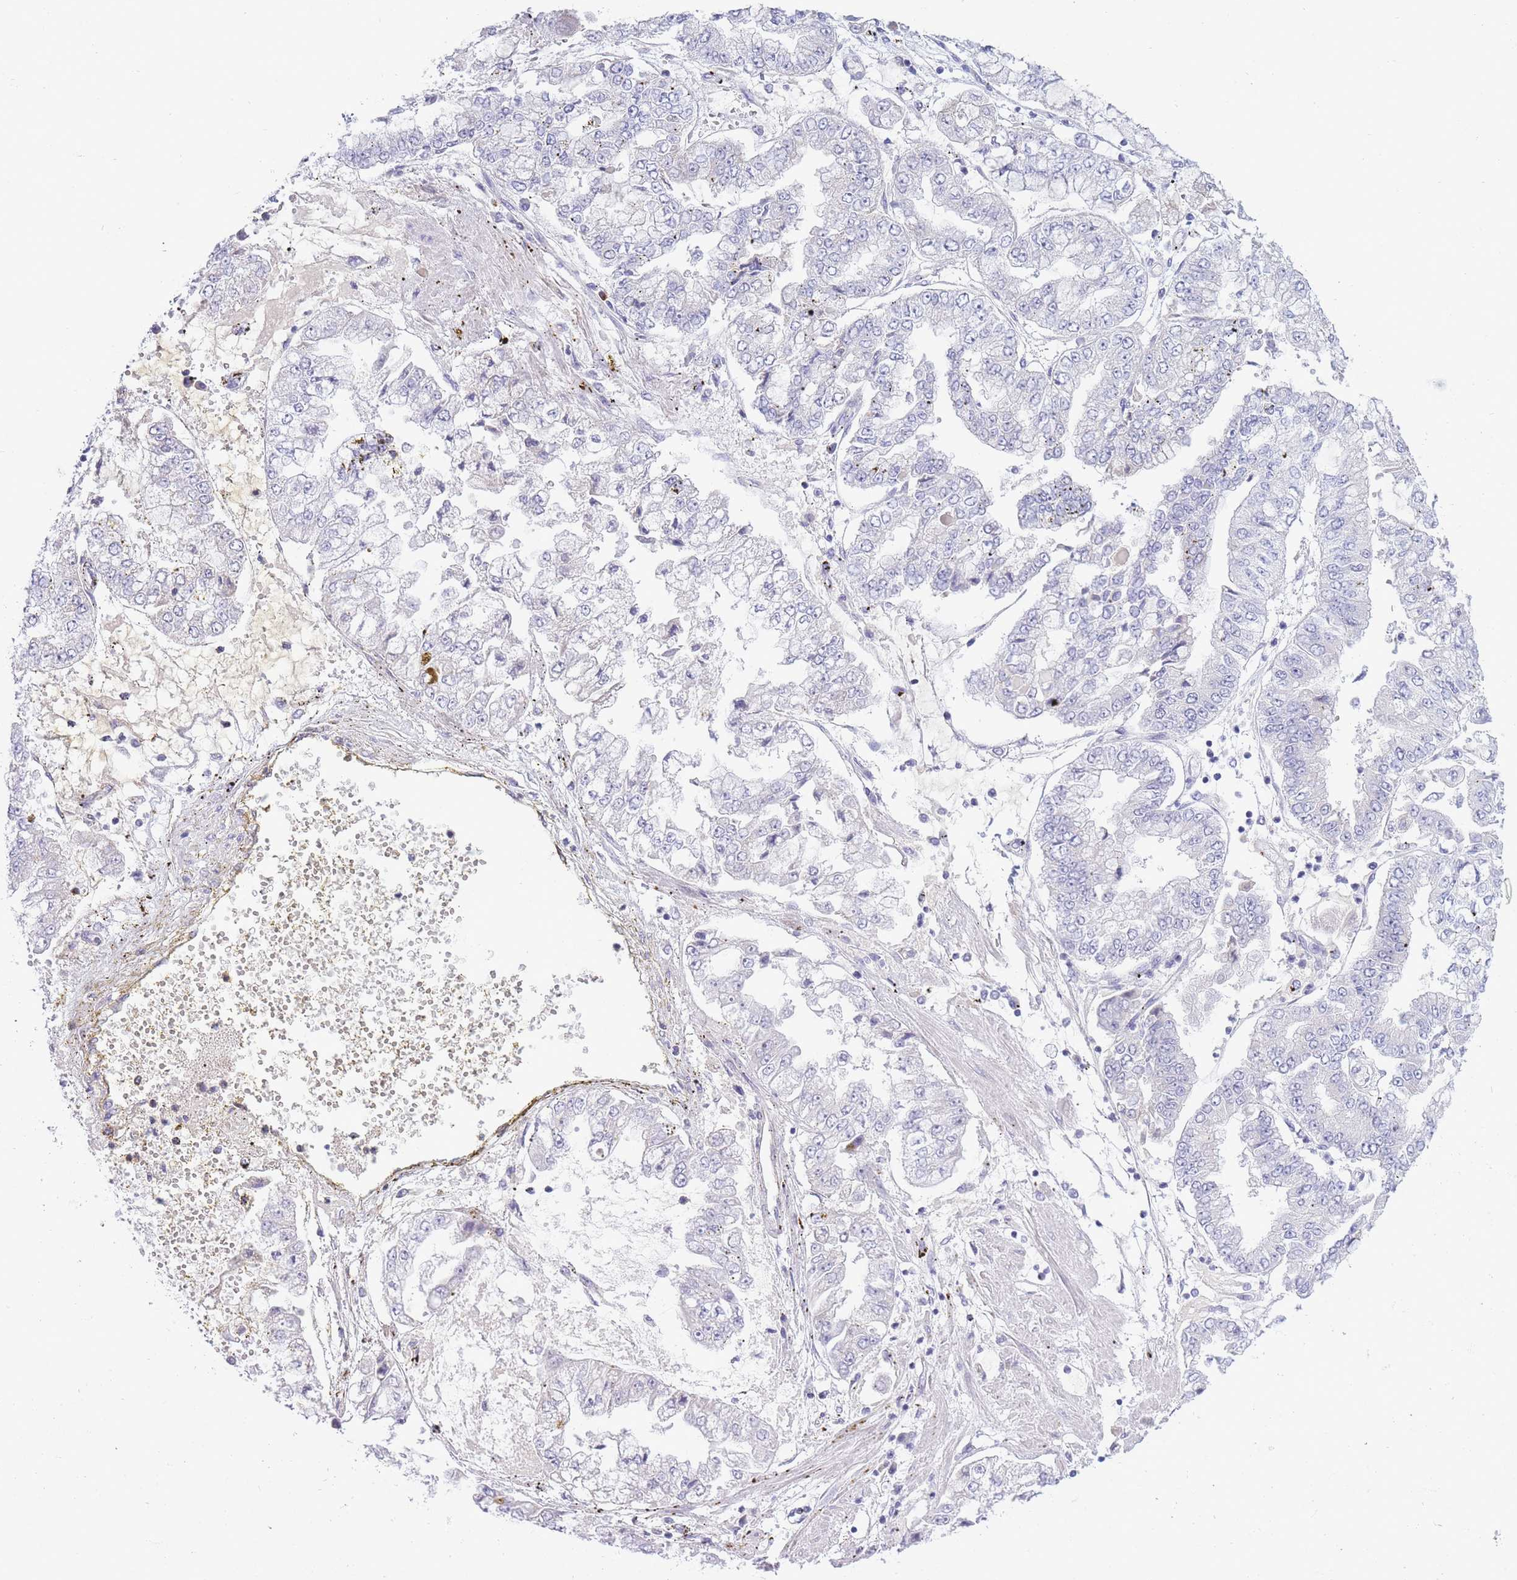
{"staining": {"intensity": "negative", "quantity": "none", "location": "none"}, "tissue": "stomach cancer", "cell_type": "Tumor cells", "image_type": "cancer", "snomed": [{"axis": "morphology", "description": "Adenocarcinoma, NOS"}, {"axis": "topography", "description": "Stomach"}], "caption": "This micrograph is of stomach cancer stained with immunohistochemistry (IHC) to label a protein in brown with the nuclei are counter-stained blue. There is no staining in tumor cells.", "gene": "ASAP3", "patient": {"sex": "male", "age": 76}}